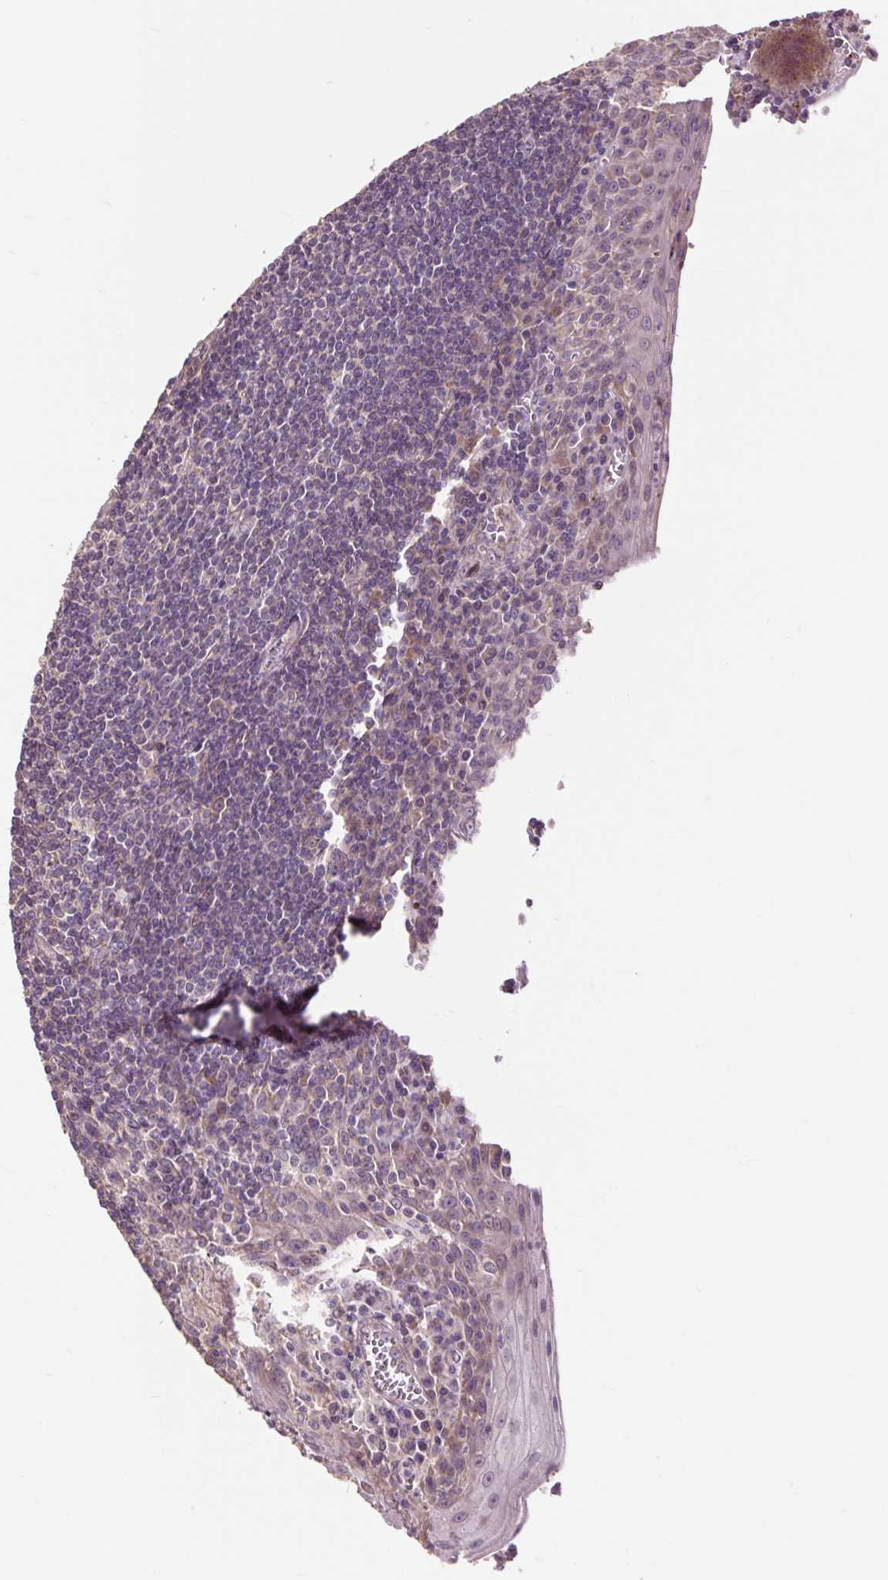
{"staining": {"intensity": "moderate", "quantity": "<25%", "location": "cytoplasmic/membranous"}, "tissue": "tonsil", "cell_type": "Germinal center cells", "image_type": "normal", "snomed": [{"axis": "morphology", "description": "Normal tissue, NOS"}, {"axis": "topography", "description": "Tonsil"}], "caption": "An immunohistochemistry photomicrograph of normal tissue is shown. Protein staining in brown labels moderate cytoplasmic/membranous positivity in tonsil within germinal center cells.", "gene": "PRIMPOL", "patient": {"sex": "male", "age": 27}}